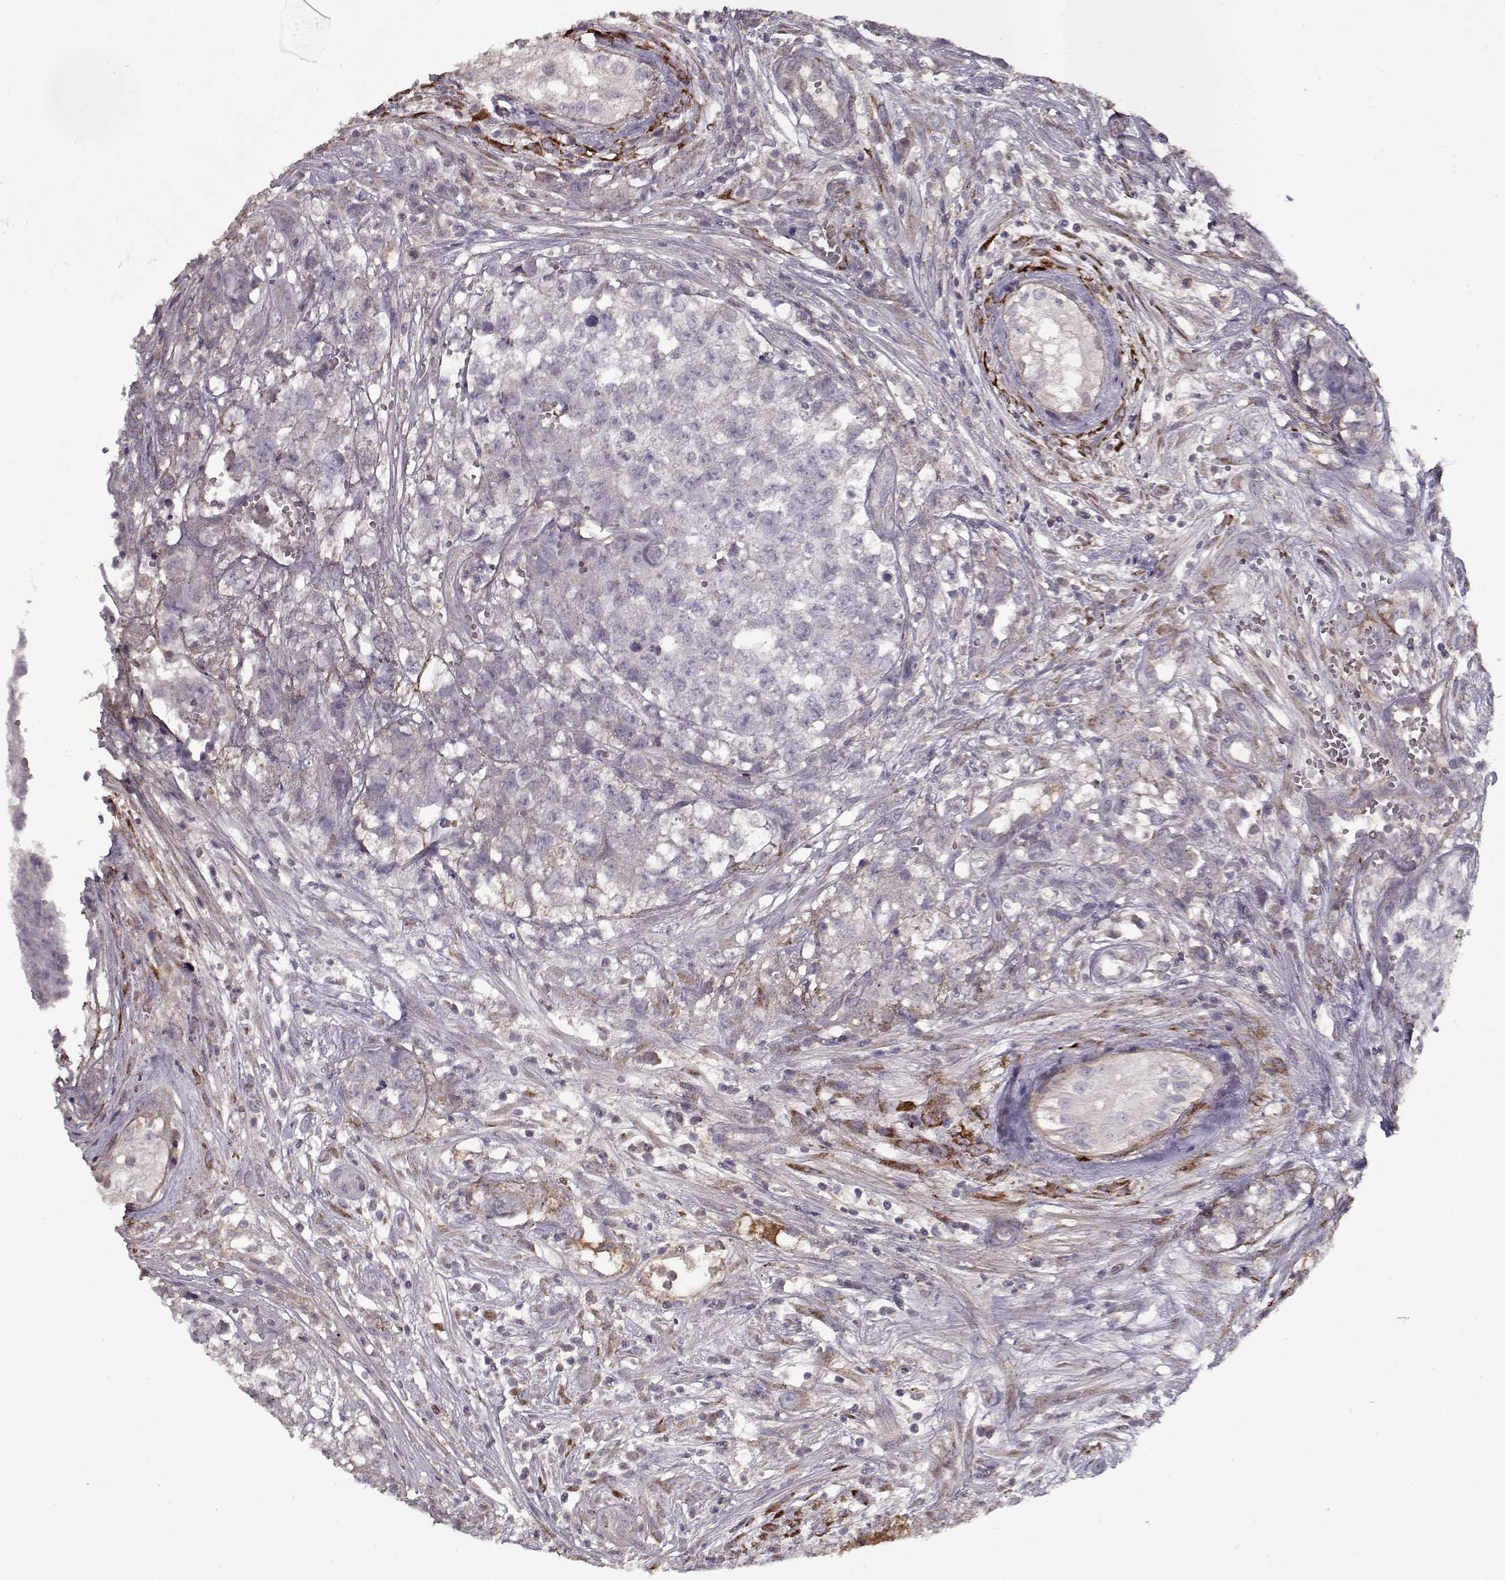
{"staining": {"intensity": "negative", "quantity": "none", "location": "none"}, "tissue": "testis cancer", "cell_type": "Tumor cells", "image_type": "cancer", "snomed": [{"axis": "morphology", "description": "Seminoma, NOS"}, {"axis": "morphology", "description": "Carcinoma, Embryonal, NOS"}, {"axis": "topography", "description": "Testis"}], "caption": "Image shows no protein positivity in tumor cells of testis cancer (seminoma) tissue.", "gene": "LAMA2", "patient": {"sex": "male", "age": 22}}